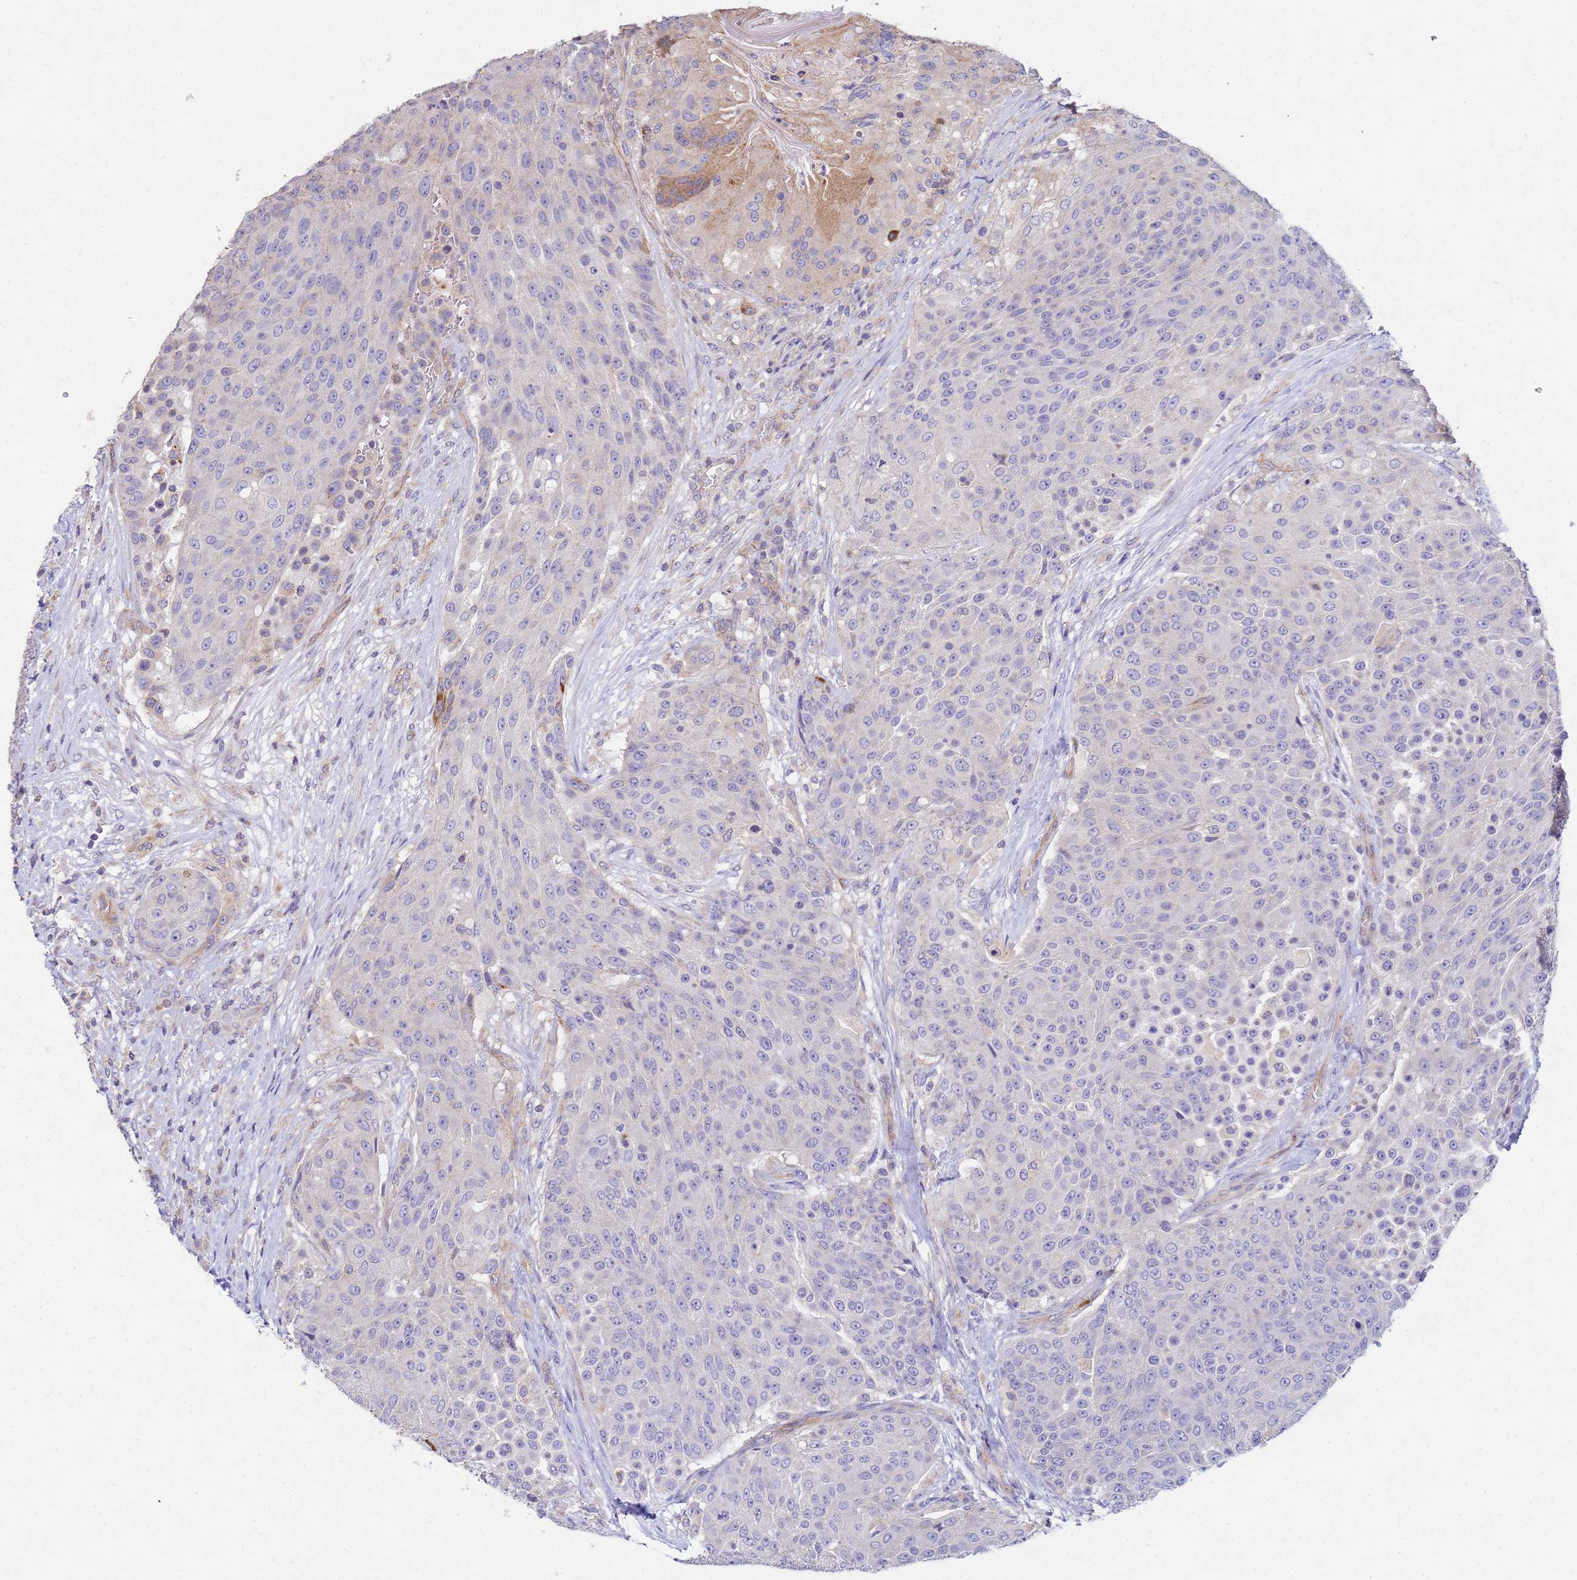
{"staining": {"intensity": "negative", "quantity": "none", "location": "none"}, "tissue": "urothelial cancer", "cell_type": "Tumor cells", "image_type": "cancer", "snomed": [{"axis": "morphology", "description": "Urothelial carcinoma, High grade"}, {"axis": "topography", "description": "Urinary bladder"}], "caption": "The IHC micrograph has no significant staining in tumor cells of high-grade urothelial carcinoma tissue.", "gene": "CDC34", "patient": {"sex": "female", "age": 63}}